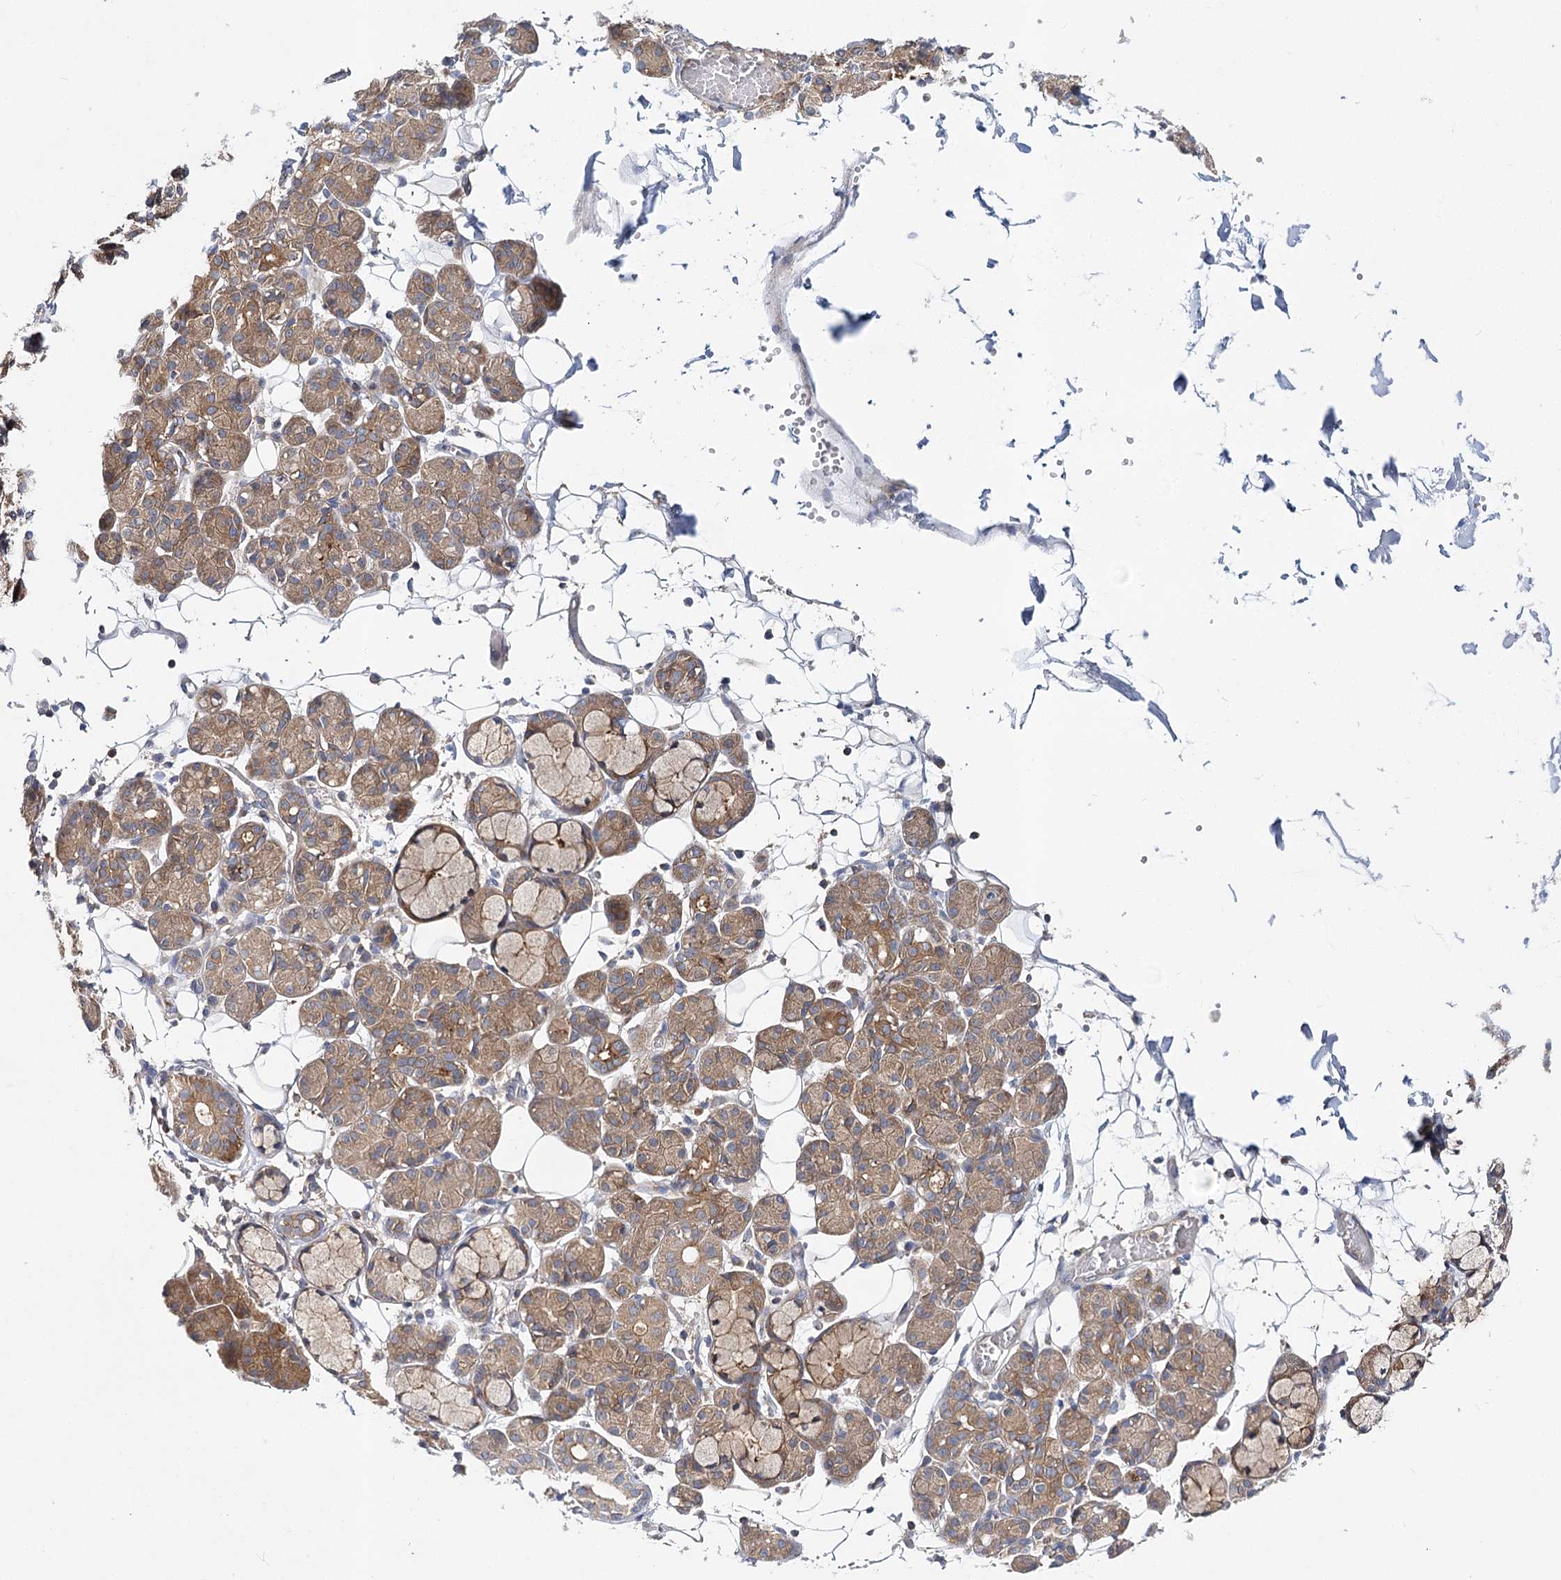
{"staining": {"intensity": "moderate", "quantity": ">75%", "location": "cytoplasmic/membranous"}, "tissue": "salivary gland", "cell_type": "Glandular cells", "image_type": "normal", "snomed": [{"axis": "morphology", "description": "Normal tissue, NOS"}, {"axis": "topography", "description": "Salivary gland"}], "caption": "Benign salivary gland reveals moderate cytoplasmic/membranous positivity in about >75% of glandular cells.", "gene": "ABRAXAS2", "patient": {"sex": "male", "age": 63}}